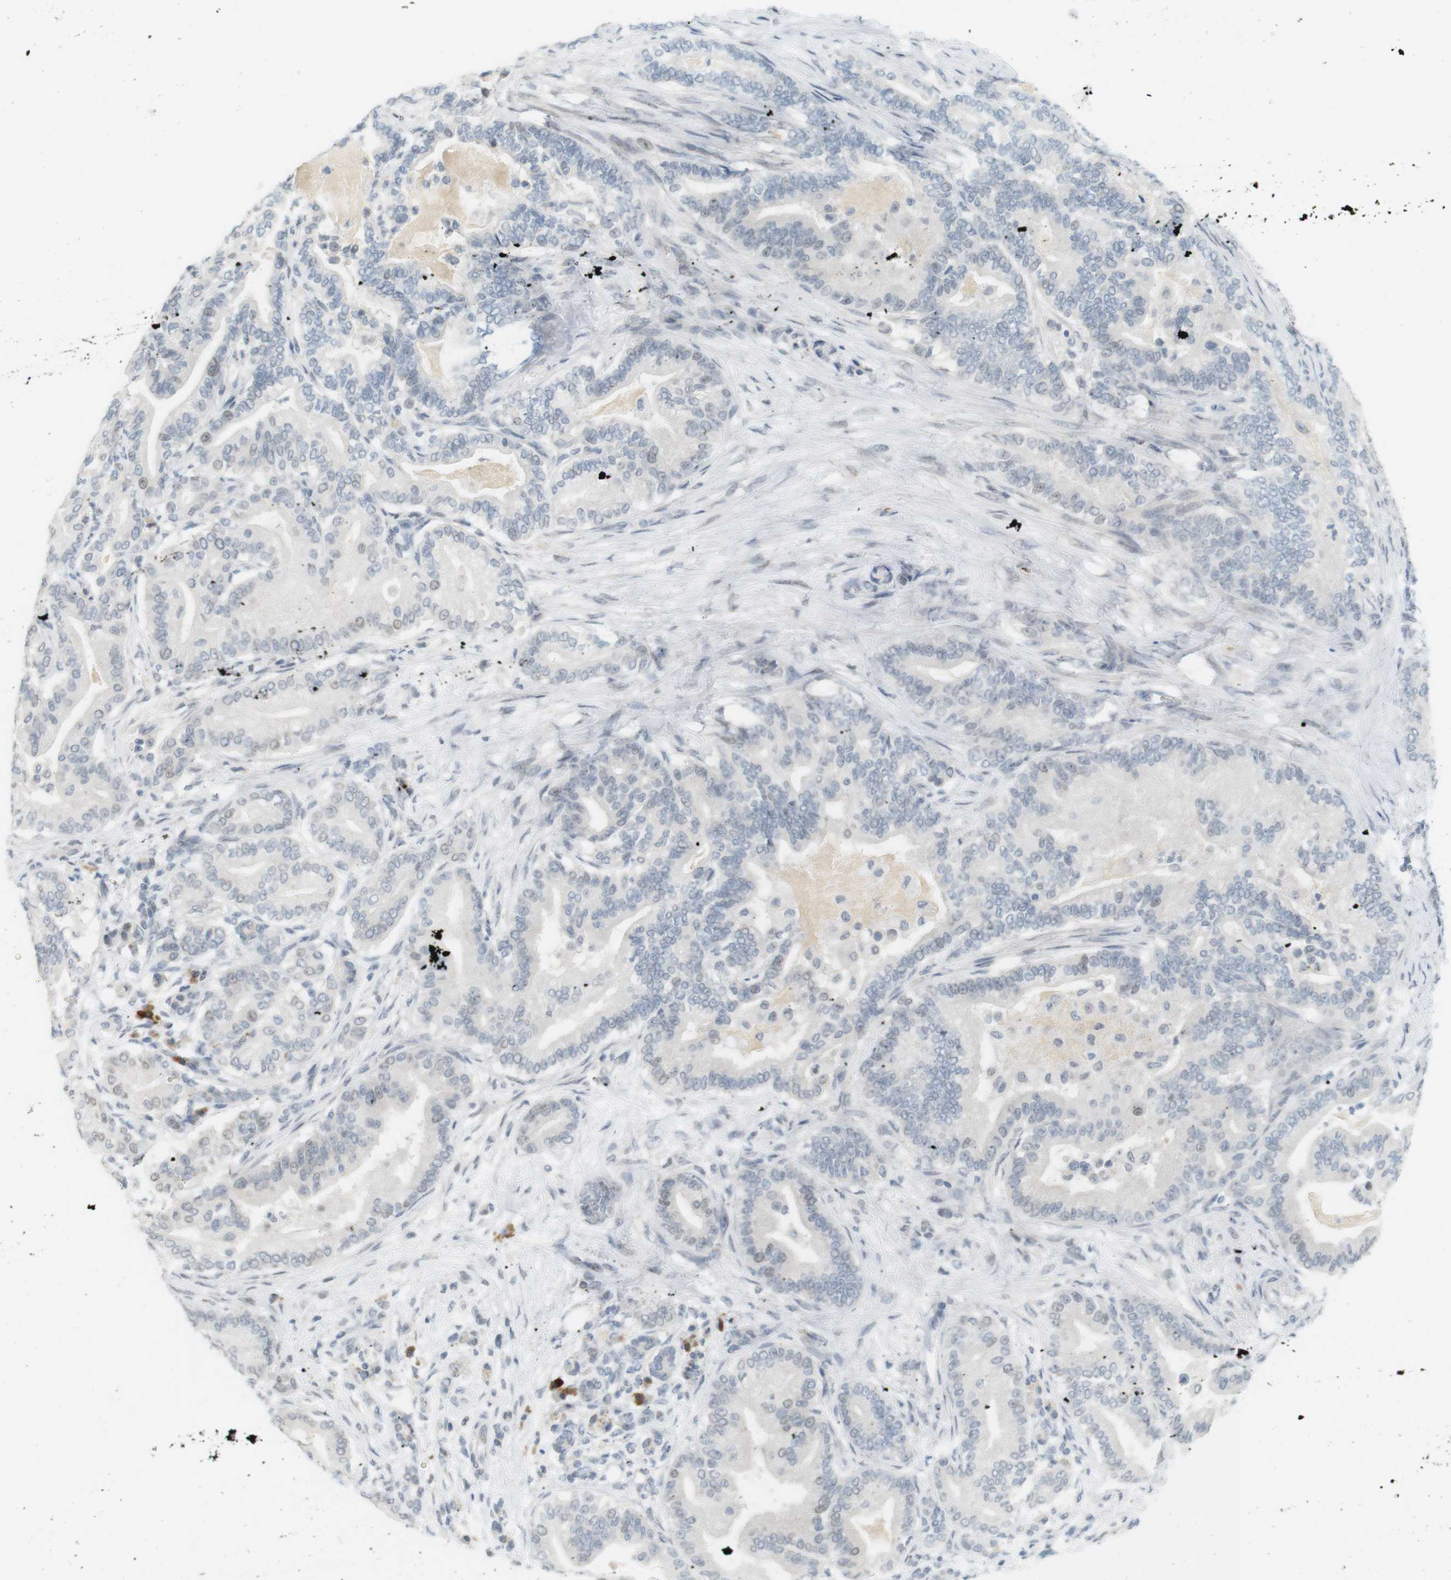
{"staining": {"intensity": "negative", "quantity": "none", "location": "none"}, "tissue": "pancreatic cancer", "cell_type": "Tumor cells", "image_type": "cancer", "snomed": [{"axis": "morphology", "description": "Normal tissue, NOS"}, {"axis": "morphology", "description": "Adenocarcinoma, NOS"}, {"axis": "topography", "description": "Pancreas"}], "caption": "DAB immunohistochemical staining of human pancreatic adenocarcinoma exhibits no significant staining in tumor cells.", "gene": "DMC1", "patient": {"sex": "male", "age": 63}}